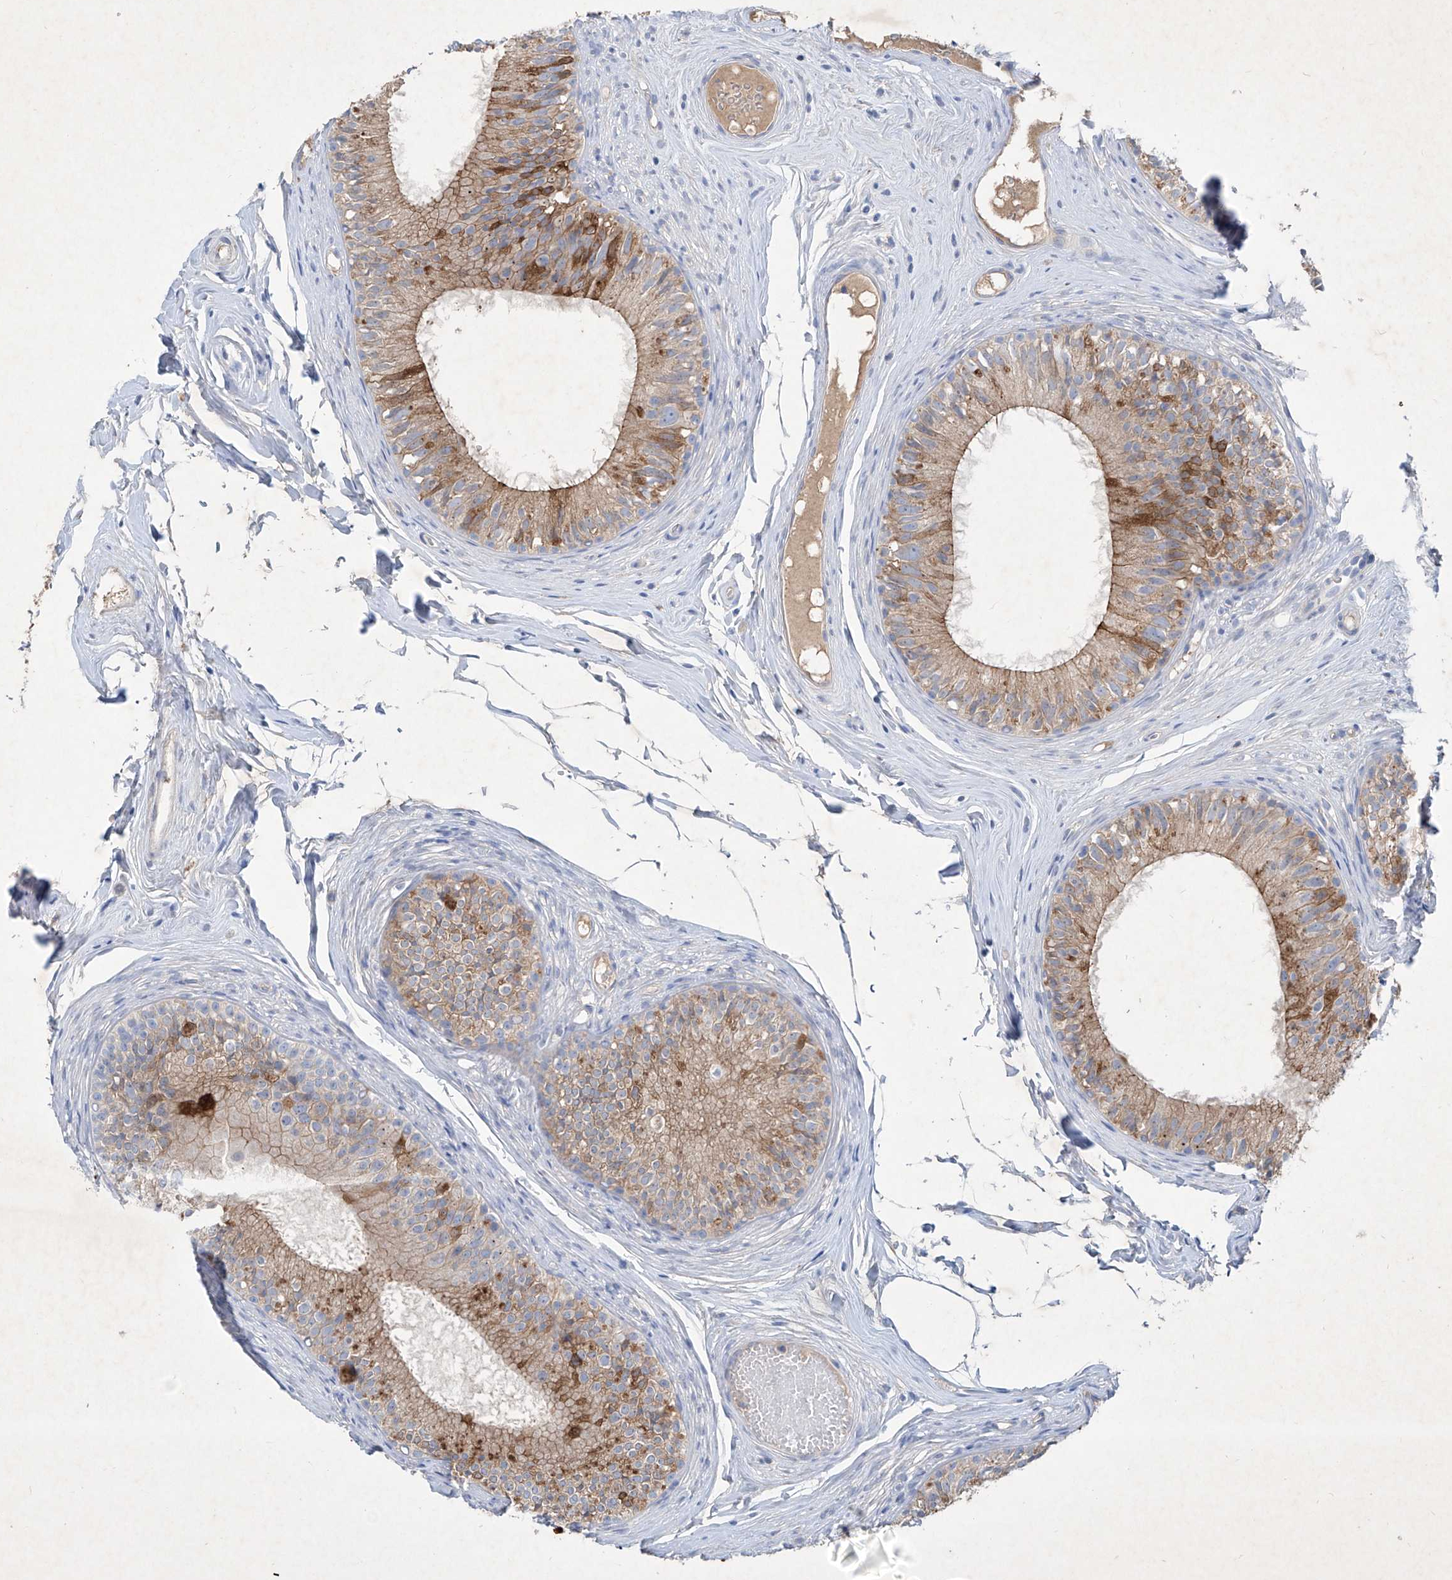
{"staining": {"intensity": "moderate", "quantity": ">75%", "location": "cytoplasmic/membranous"}, "tissue": "epididymis", "cell_type": "Glandular cells", "image_type": "normal", "snomed": [{"axis": "morphology", "description": "Normal tissue, NOS"}, {"axis": "morphology", "description": "Seminoma in situ"}, {"axis": "topography", "description": "Testis"}, {"axis": "topography", "description": "Epididymis"}], "caption": "Epididymis stained for a protein demonstrates moderate cytoplasmic/membranous positivity in glandular cells.", "gene": "ASNS", "patient": {"sex": "male", "age": 28}}